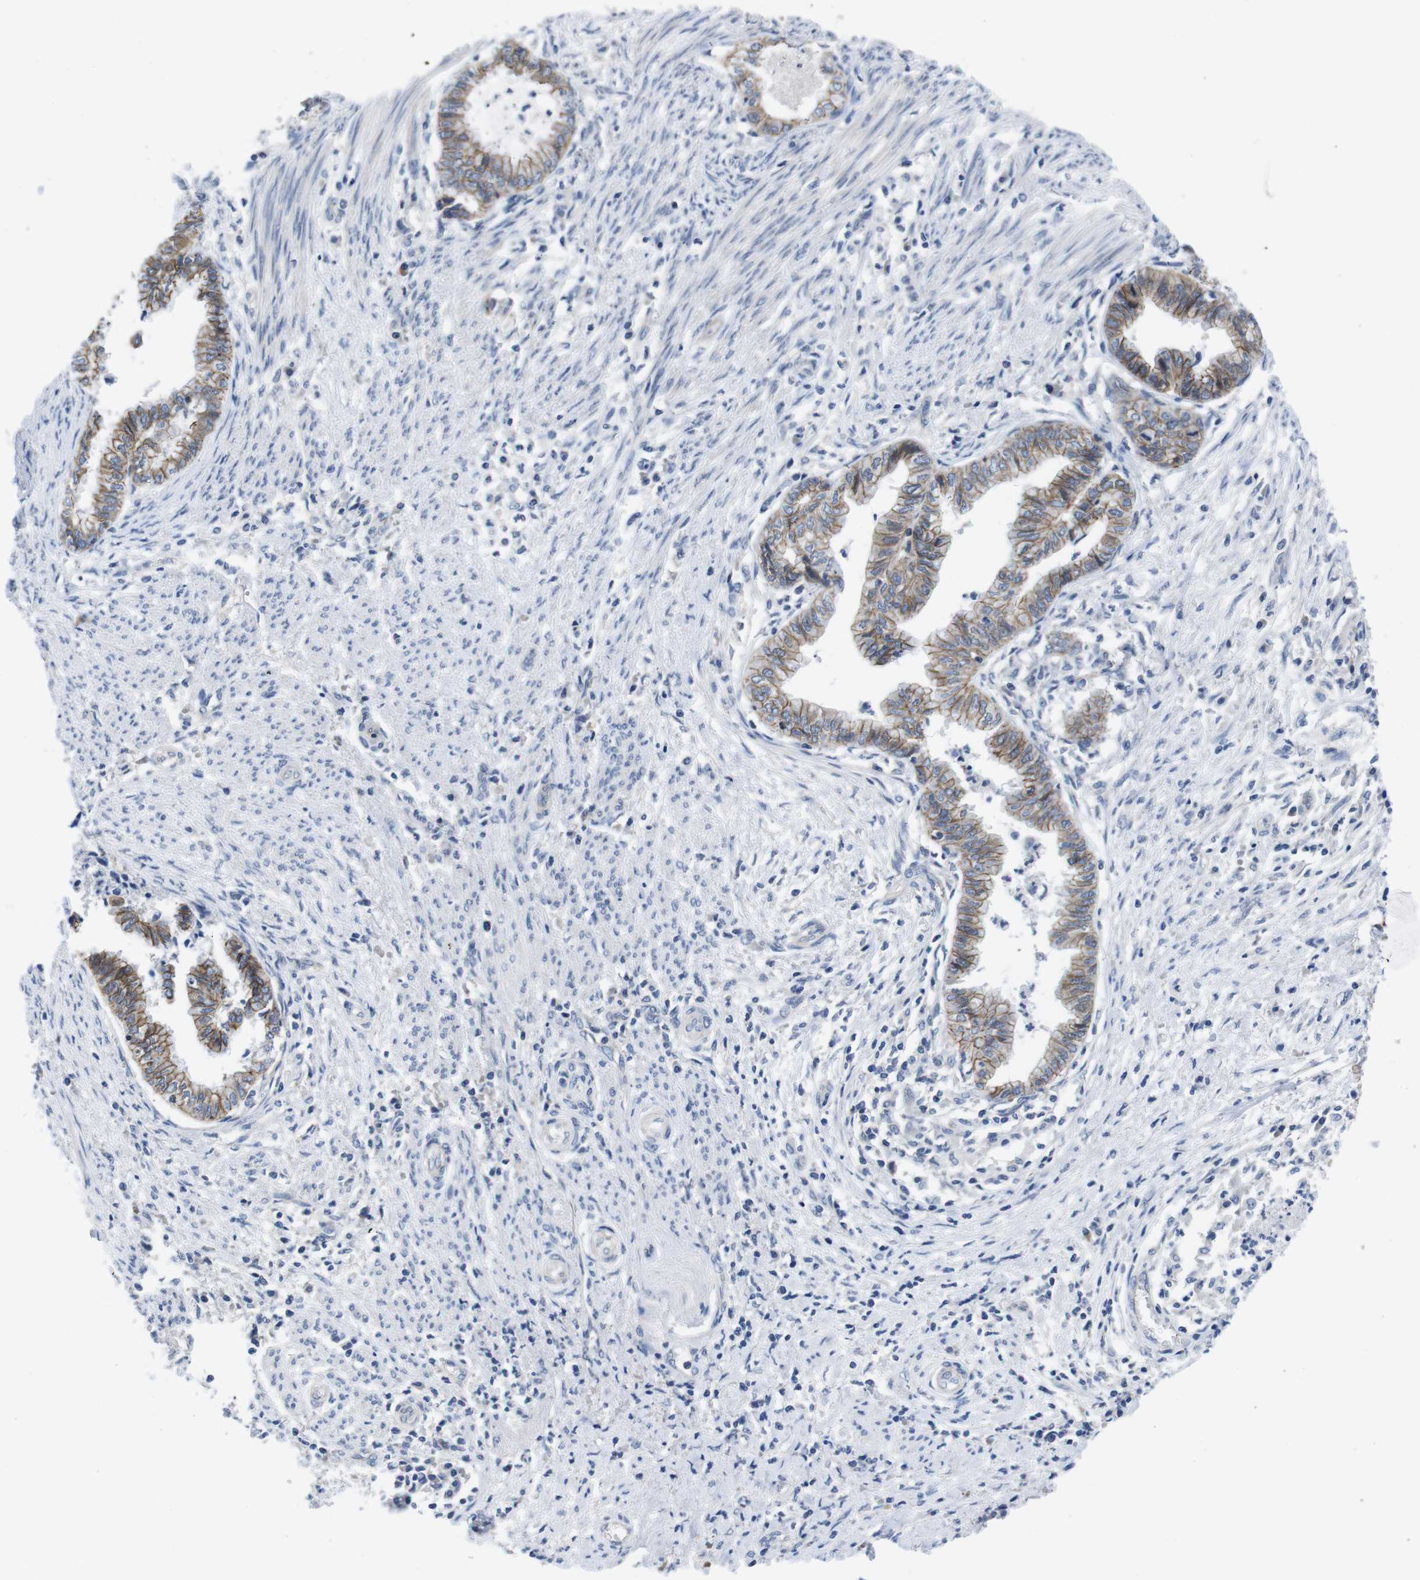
{"staining": {"intensity": "moderate", "quantity": ">75%", "location": "cytoplasmic/membranous"}, "tissue": "endometrial cancer", "cell_type": "Tumor cells", "image_type": "cancer", "snomed": [{"axis": "morphology", "description": "Necrosis, NOS"}, {"axis": "morphology", "description": "Adenocarcinoma, NOS"}, {"axis": "topography", "description": "Endometrium"}], "caption": "Protein staining by IHC displays moderate cytoplasmic/membranous positivity in approximately >75% of tumor cells in endometrial cancer. The staining was performed using DAB (3,3'-diaminobenzidine), with brown indicating positive protein expression. Nuclei are stained blue with hematoxylin.", "gene": "SCRIB", "patient": {"sex": "female", "age": 79}}